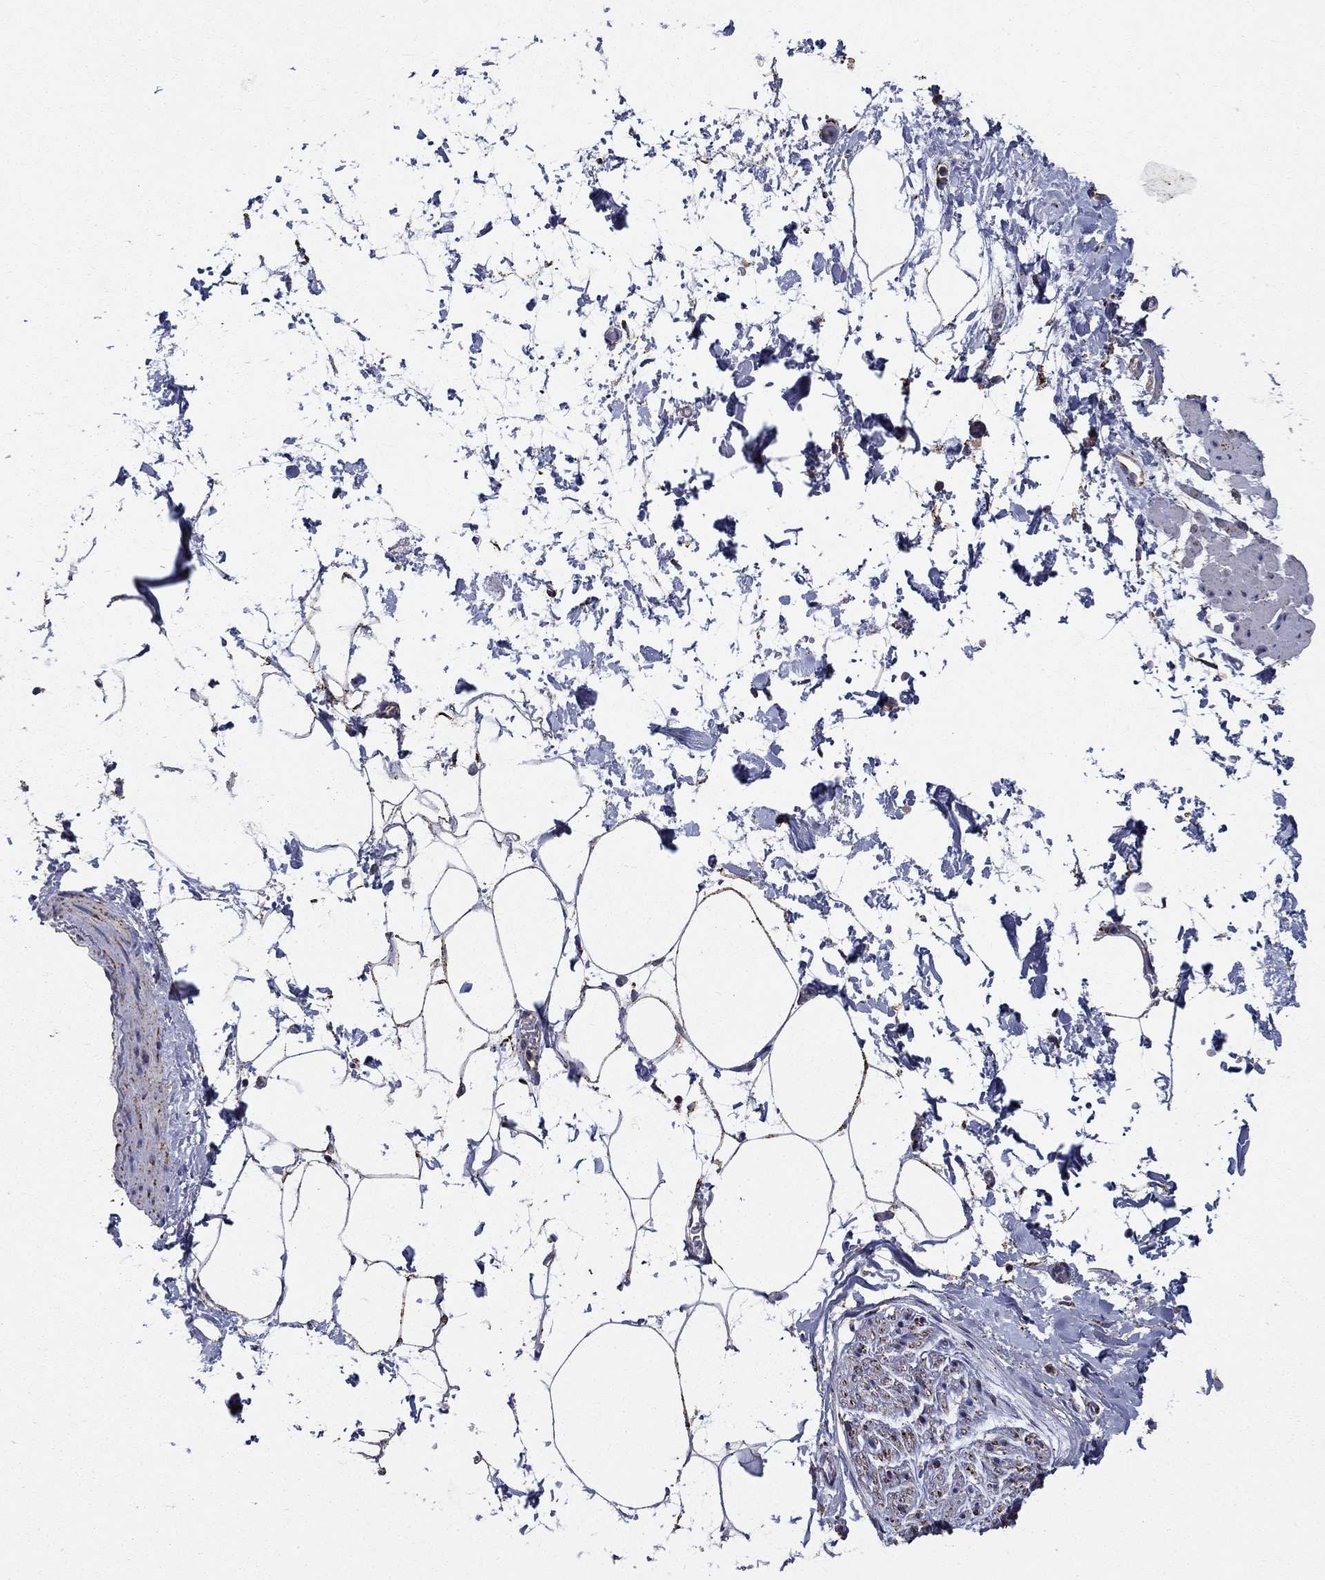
{"staining": {"intensity": "moderate", "quantity": "25%-75%", "location": "cytoplasmic/membranous"}, "tissue": "adipose tissue", "cell_type": "Adipocytes", "image_type": "normal", "snomed": [{"axis": "morphology", "description": "Normal tissue, NOS"}, {"axis": "topography", "description": "Soft tissue"}, {"axis": "topography", "description": "Adipose tissue"}, {"axis": "topography", "description": "Vascular tissue"}, {"axis": "topography", "description": "Peripheral nerve tissue"}], "caption": "The micrograph reveals immunohistochemical staining of unremarkable adipose tissue. There is moderate cytoplasmic/membranous staining is identified in approximately 25%-75% of adipocytes. The protein of interest is shown in brown color, while the nuclei are stained blue.", "gene": "GCSH", "patient": {"sex": "male", "age": 68}}